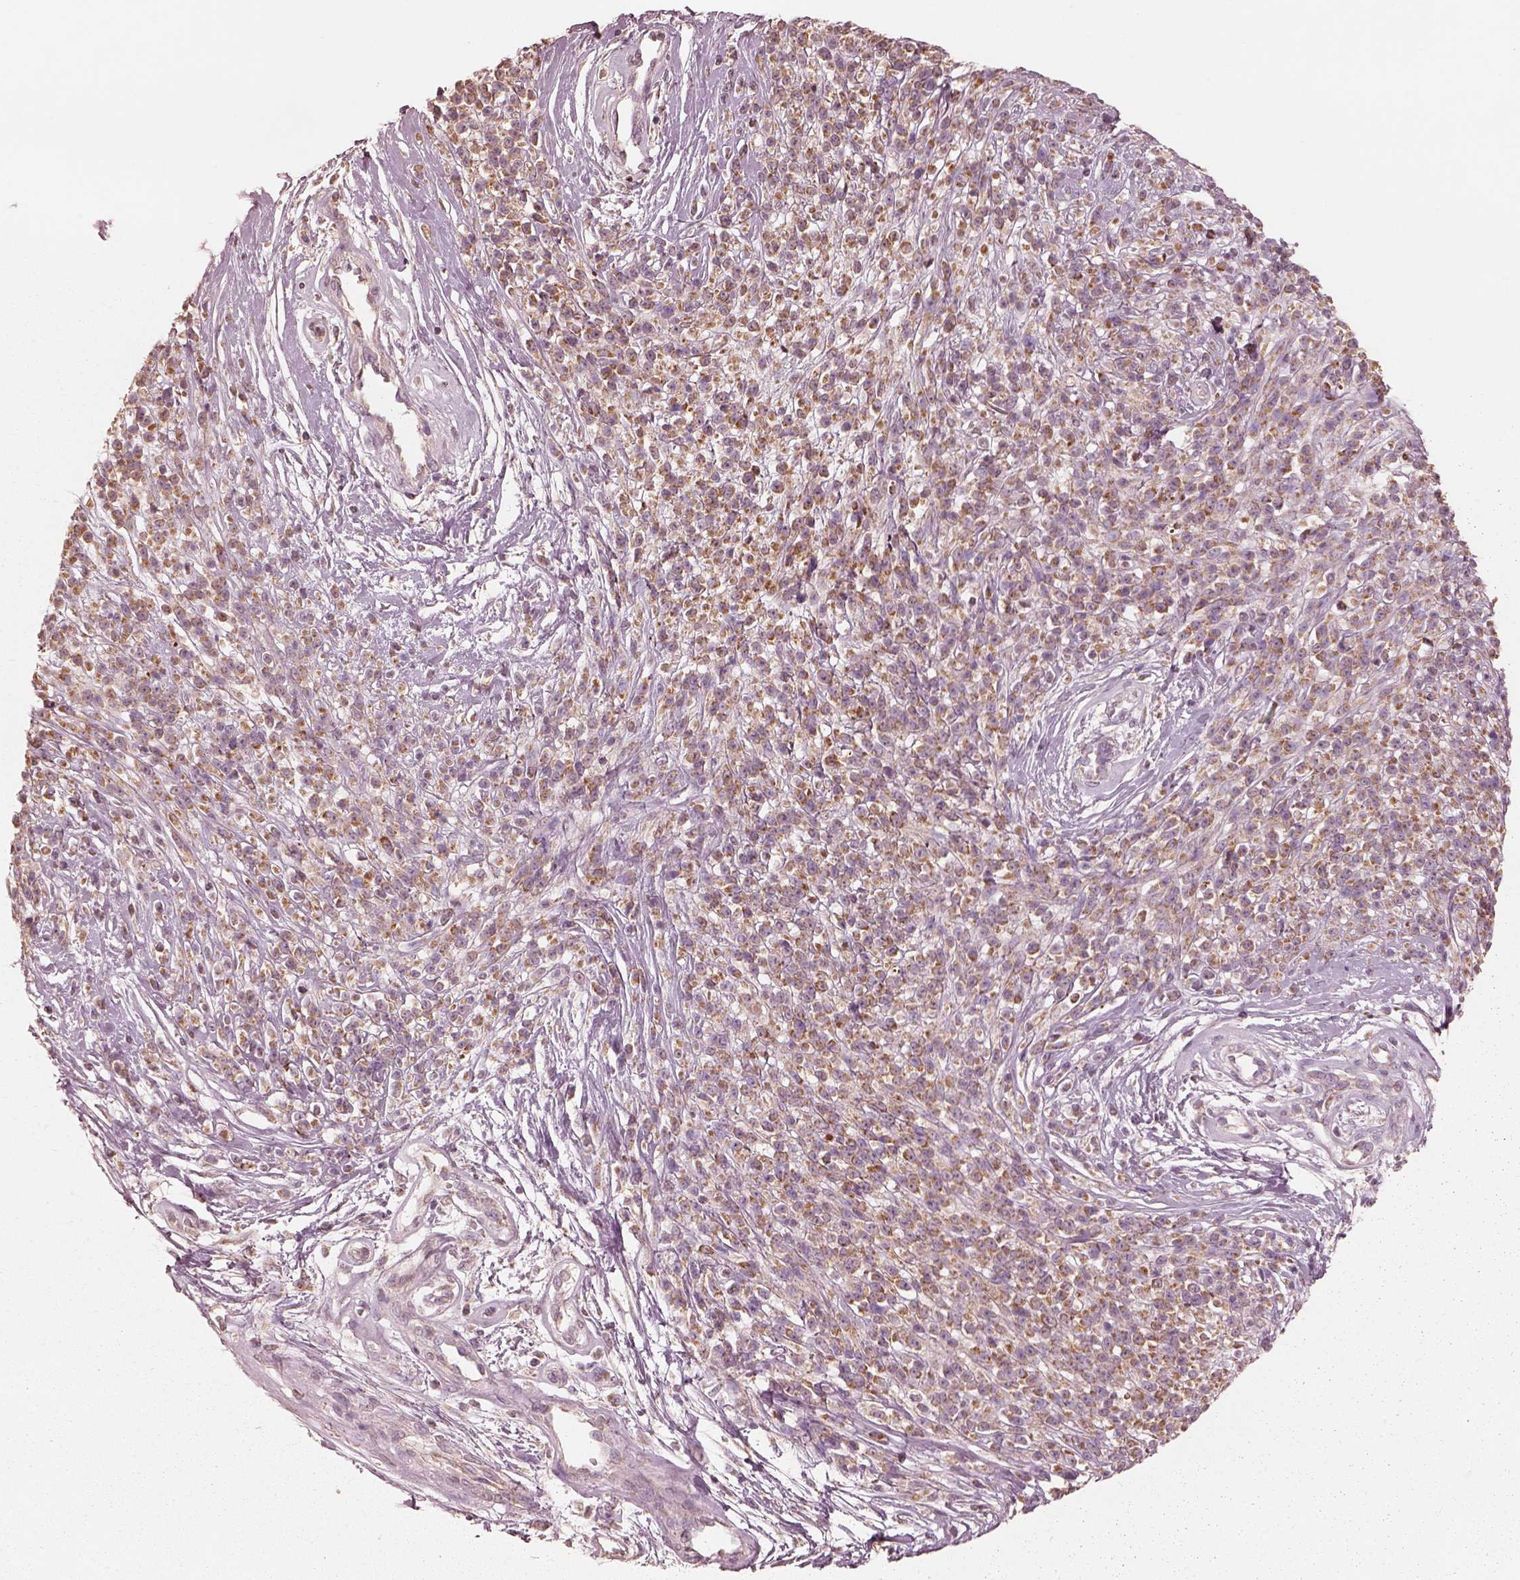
{"staining": {"intensity": "moderate", "quantity": ">75%", "location": "cytoplasmic/membranous"}, "tissue": "melanoma", "cell_type": "Tumor cells", "image_type": "cancer", "snomed": [{"axis": "morphology", "description": "Malignant melanoma, NOS"}, {"axis": "topography", "description": "Skin"}, {"axis": "topography", "description": "Skin of trunk"}], "caption": "Moderate cytoplasmic/membranous protein positivity is seen in about >75% of tumor cells in melanoma.", "gene": "ENTPD6", "patient": {"sex": "male", "age": 74}}